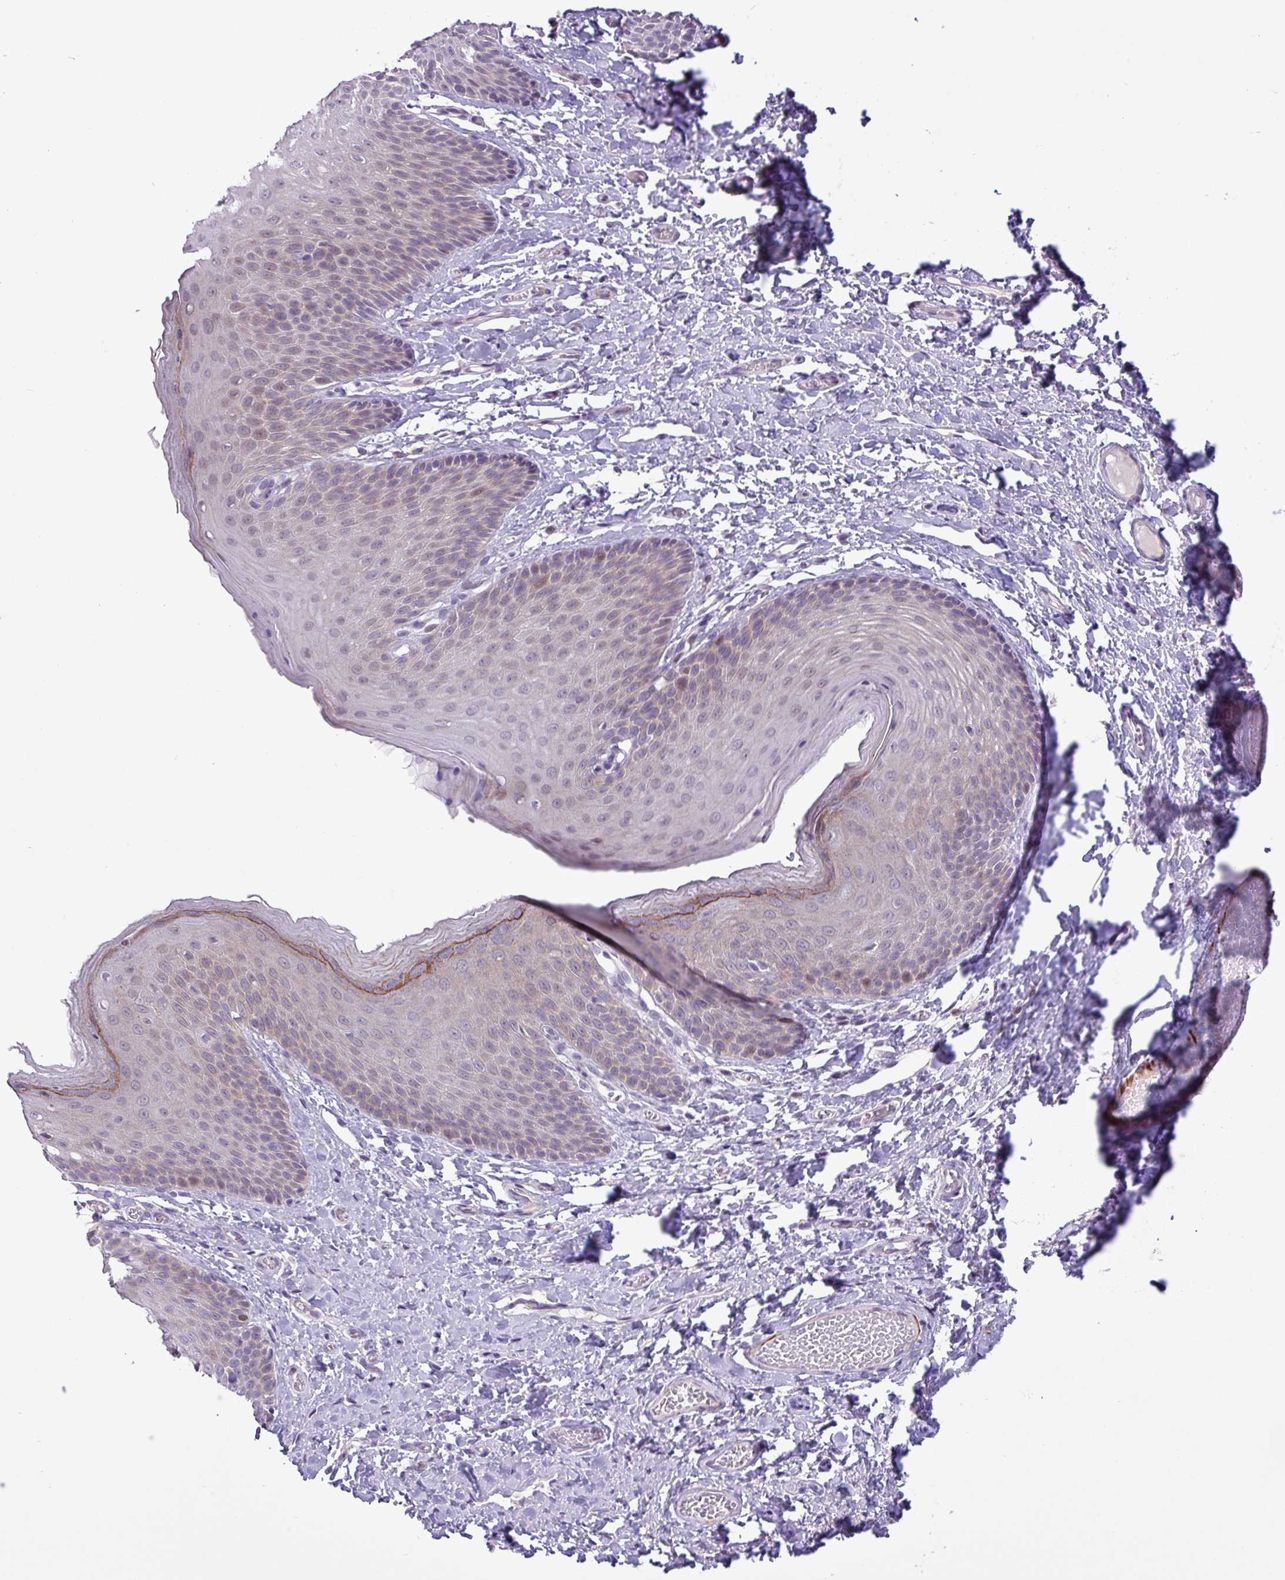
{"staining": {"intensity": "weak", "quantity": "25%-75%", "location": "cytoplasmic/membranous,nuclear"}, "tissue": "skin", "cell_type": "Epidermal cells", "image_type": "normal", "snomed": [{"axis": "morphology", "description": "Normal tissue, NOS"}, {"axis": "topography", "description": "Anal"}], "caption": "Protein positivity by immunohistochemistry (IHC) reveals weak cytoplasmic/membranous,nuclear staining in approximately 25%-75% of epidermal cells in normal skin.", "gene": "RIPPLY1", "patient": {"sex": "female", "age": 40}}